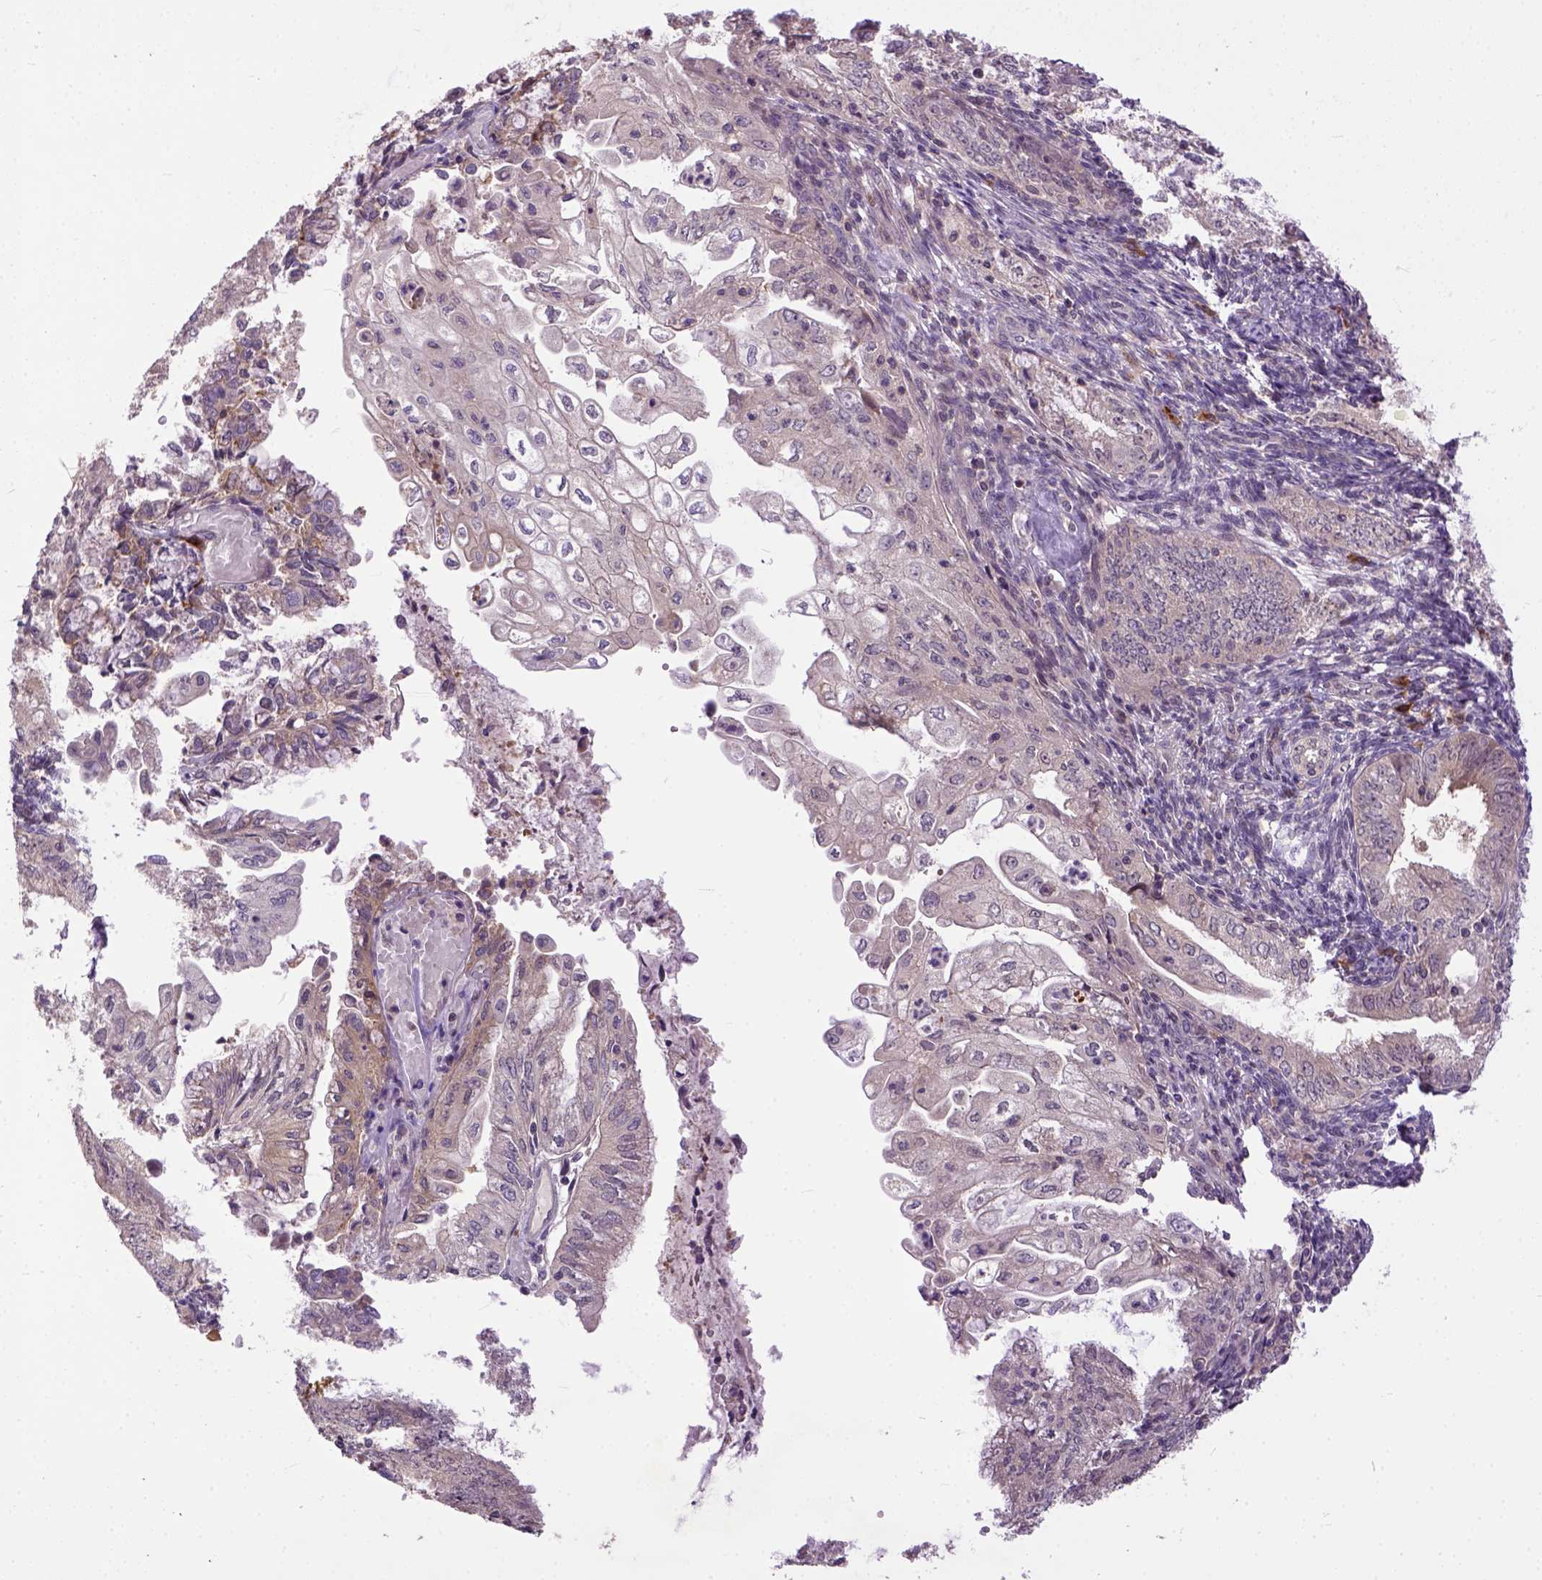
{"staining": {"intensity": "moderate", "quantity": "<25%", "location": "cytoplasmic/membranous"}, "tissue": "endometrial cancer", "cell_type": "Tumor cells", "image_type": "cancer", "snomed": [{"axis": "morphology", "description": "Adenocarcinoma, NOS"}, {"axis": "topography", "description": "Endometrium"}], "caption": "Immunohistochemical staining of human endometrial cancer (adenocarcinoma) exhibits low levels of moderate cytoplasmic/membranous positivity in approximately <25% of tumor cells. (DAB = brown stain, brightfield microscopy at high magnification).", "gene": "CPNE1", "patient": {"sex": "female", "age": 55}}